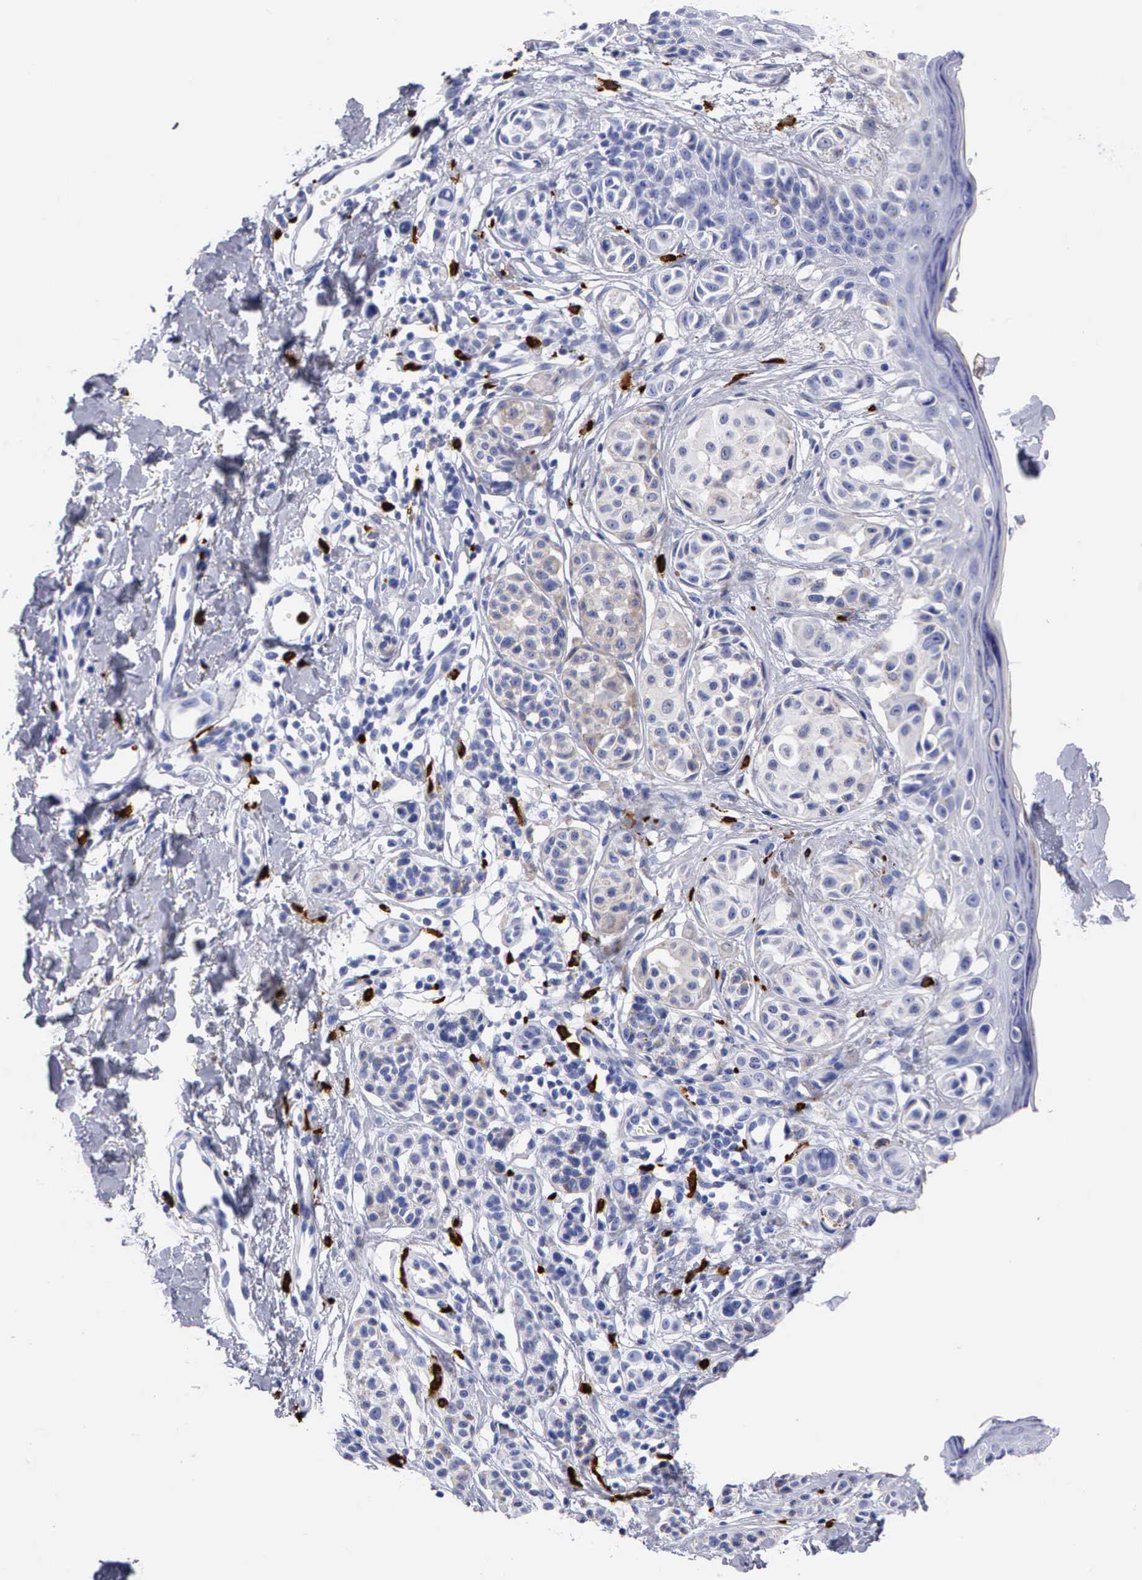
{"staining": {"intensity": "weak", "quantity": "<25%", "location": "cytoplasmic/membranous"}, "tissue": "melanoma", "cell_type": "Tumor cells", "image_type": "cancer", "snomed": [{"axis": "morphology", "description": "Malignant melanoma, NOS"}, {"axis": "topography", "description": "Skin"}], "caption": "IHC of human melanoma reveals no positivity in tumor cells.", "gene": "CTSG", "patient": {"sex": "male", "age": 40}}